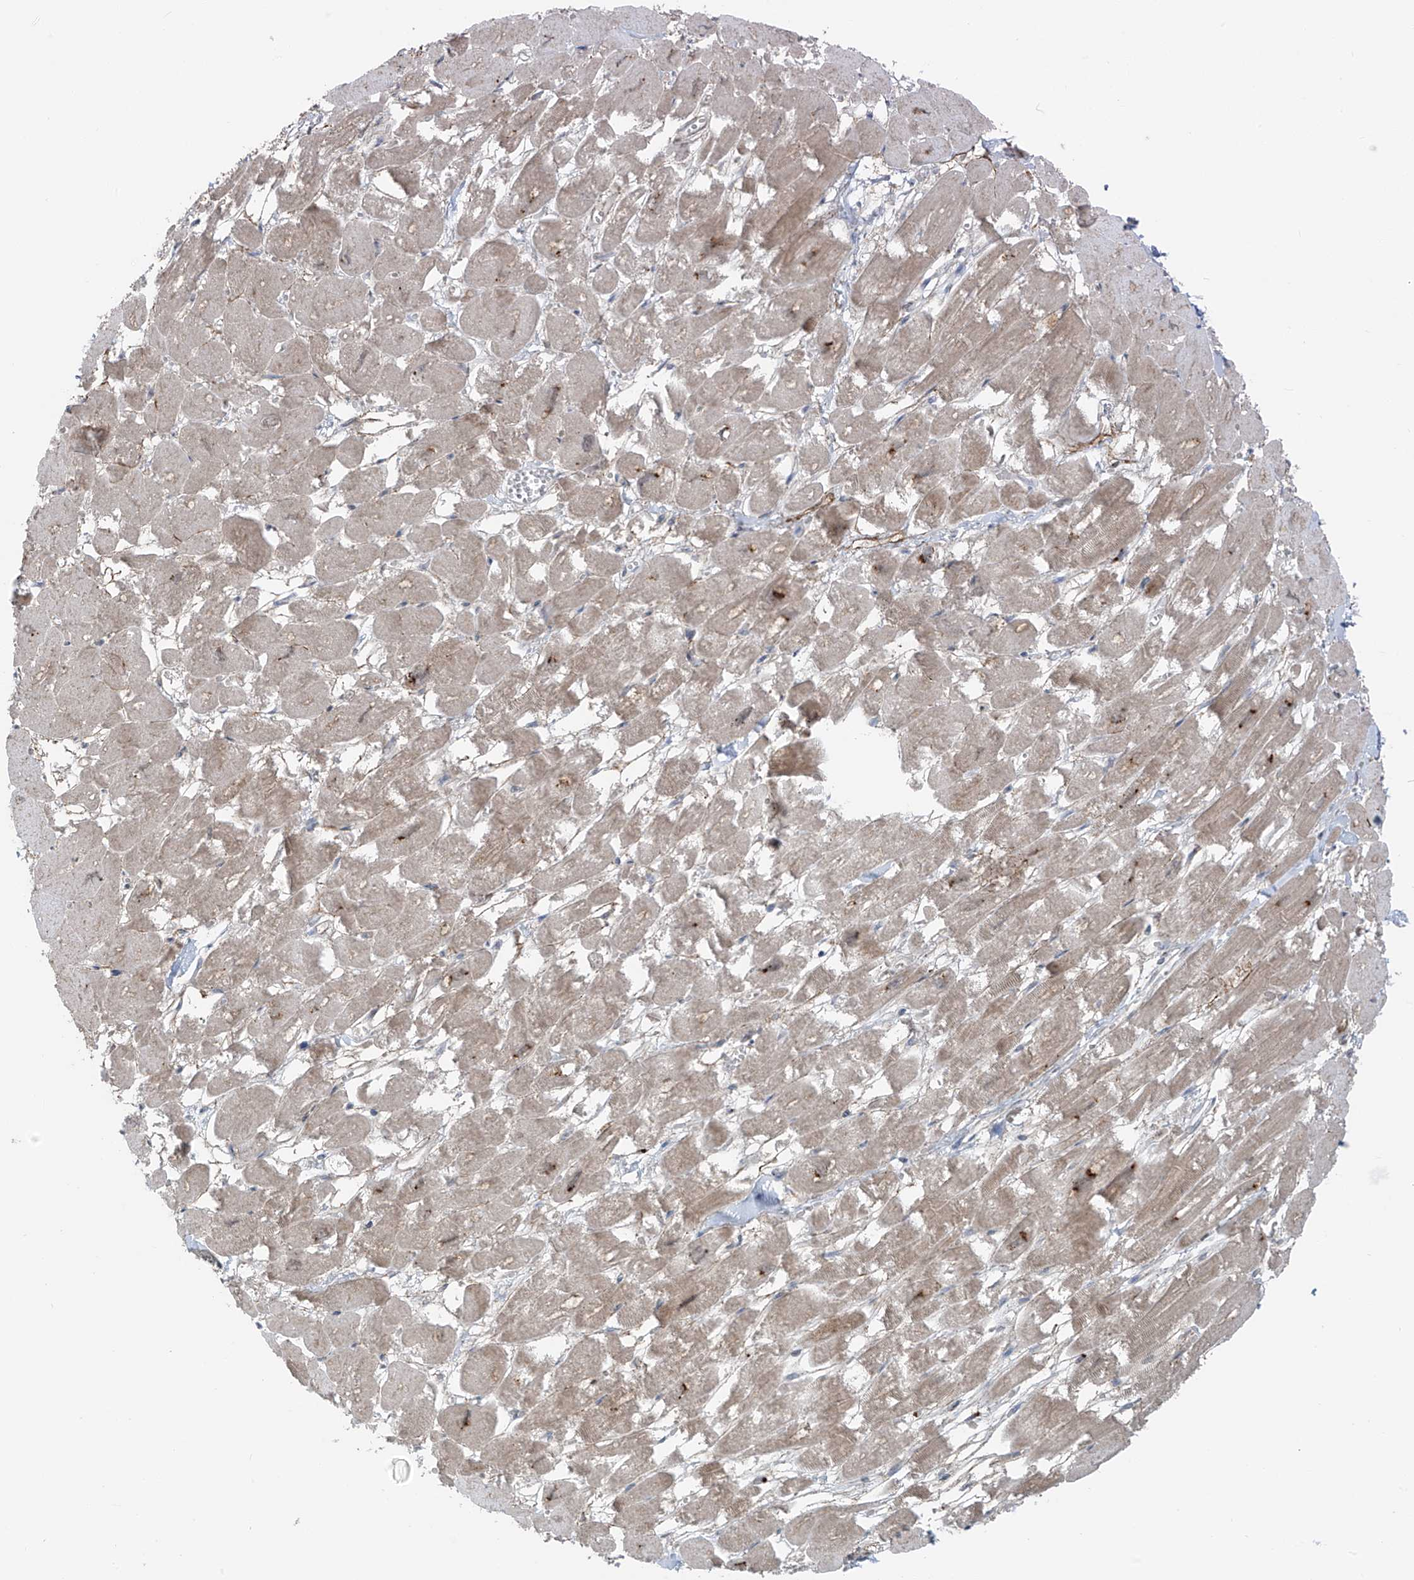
{"staining": {"intensity": "moderate", "quantity": "25%-75%", "location": "cytoplasmic/membranous"}, "tissue": "heart muscle", "cell_type": "Cardiomyocytes", "image_type": "normal", "snomed": [{"axis": "morphology", "description": "Normal tissue, NOS"}, {"axis": "topography", "description": "Heart"}], "caption": "Moderate cytoplasmic/membranous protein staining is appreciated in about 25%-75% of cardiomyocytes in heart muscle. The staining was performed using DAB (3,3'-diaminobenzidine) to visualize the protein expression in brown, while the nuclei were stained in blue with hematoxylin (Magnification: 20x).", "gene": "PDE11A", "patient": {"sex": "male", "age": 54}}